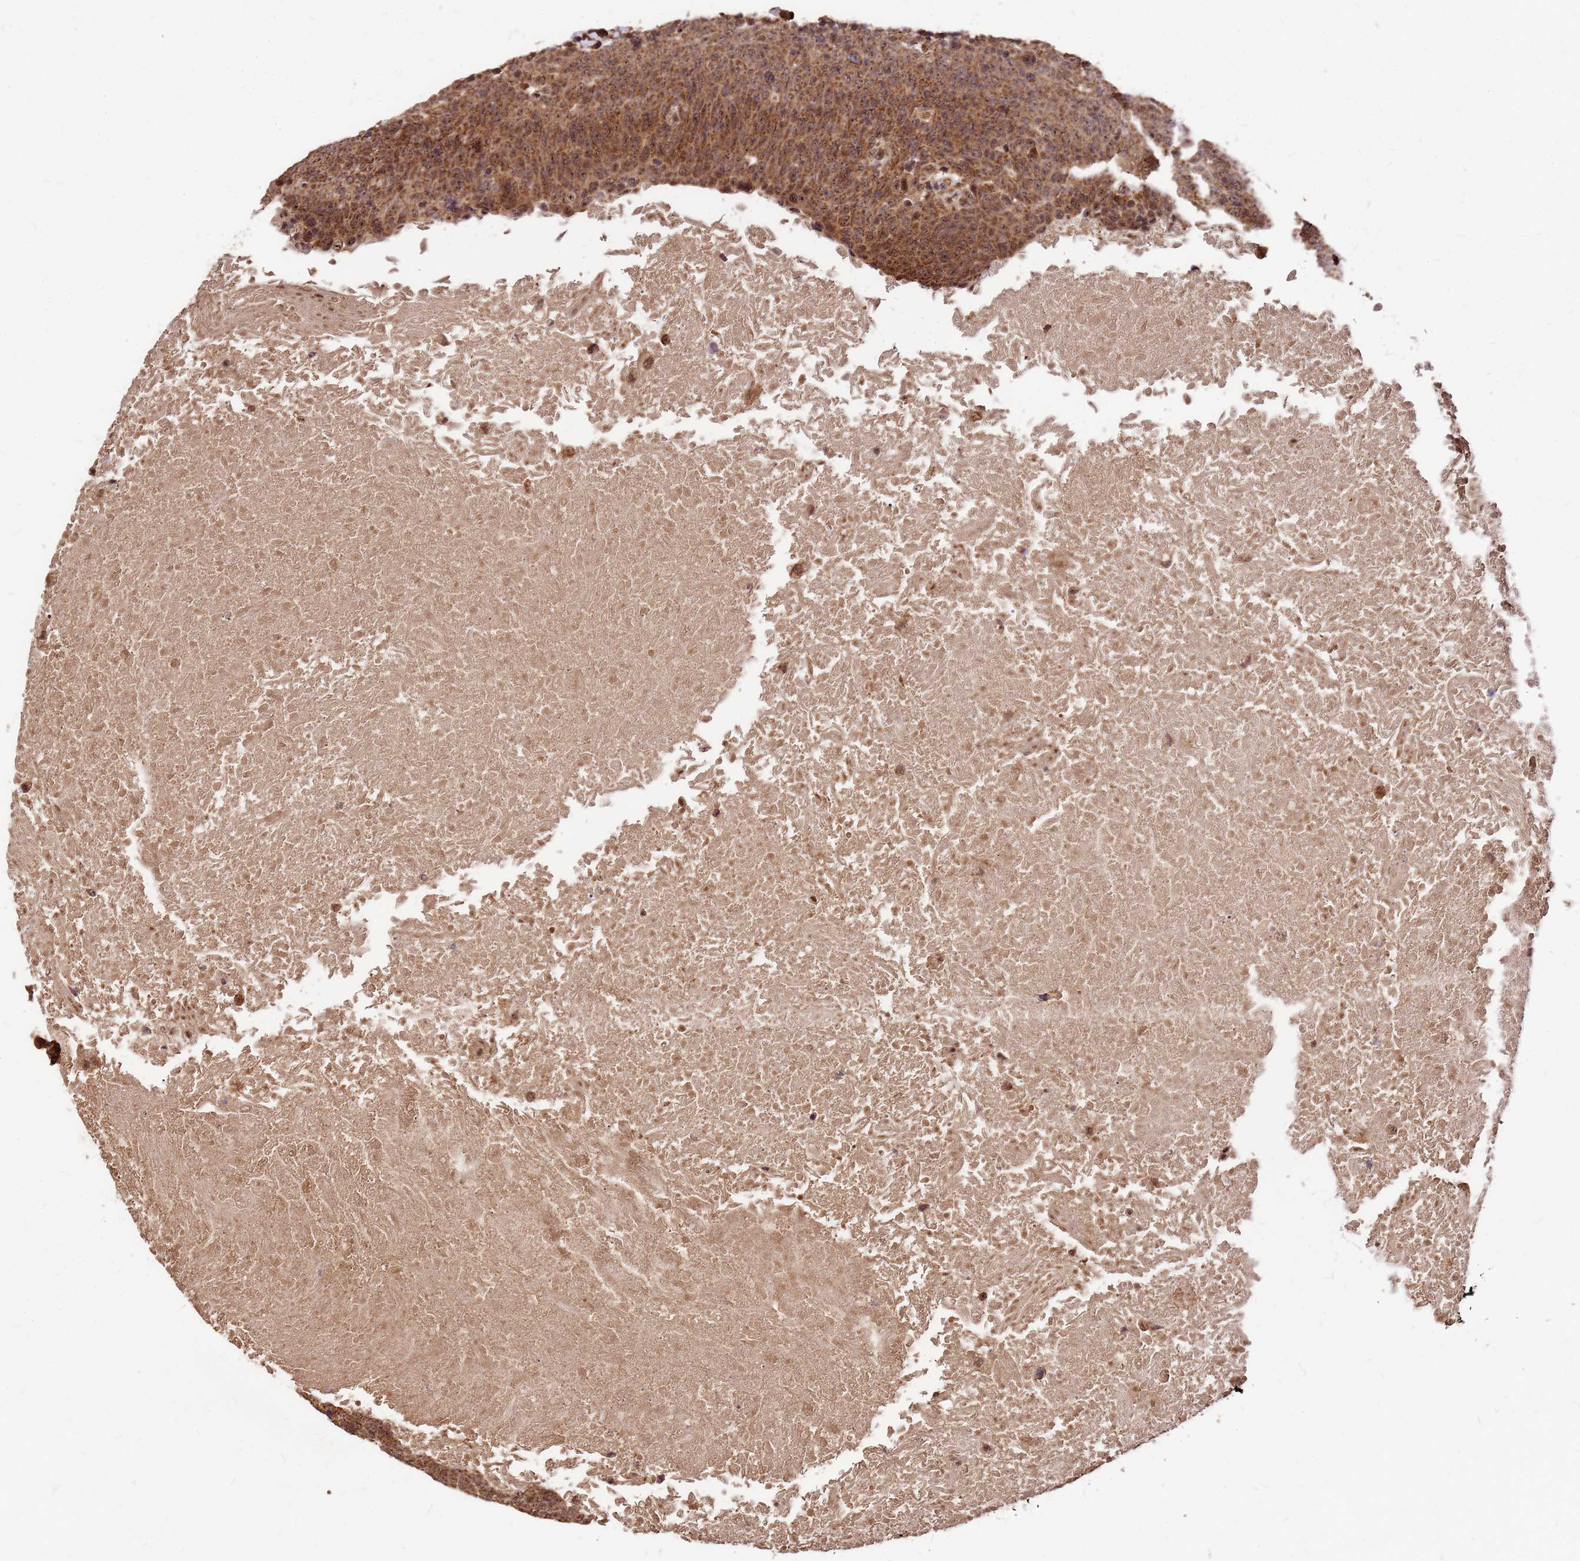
{"staining": {"intensity": "strong", "quantity": ">75%", "location": "cytoplasmic/membranous,nuclear"}, "tissue": "head and neck cancer", "cell_type": "Tumor cells", "image_type": "cancer", "snomed": [{"axis": "morphology", "description": "Squamous cell carcinoma, NOS"}, {"axis": "morphology", "description": "Squamous cell carcinoma, metastatic, NOS"}, {"axis": "topography", "description": "Lymph node"}, {"axis": "topography", "description": "Head-Neck"}], "caption": "The immunohistochemical stain shows strong cytoplasmic/membranous and nuclear expression in tumor cells of metastatic squamous cell carcinoma (head and neck) tissue.", "gene": "GPATCH8", "patient": {"sex": "male", "age": 62}}